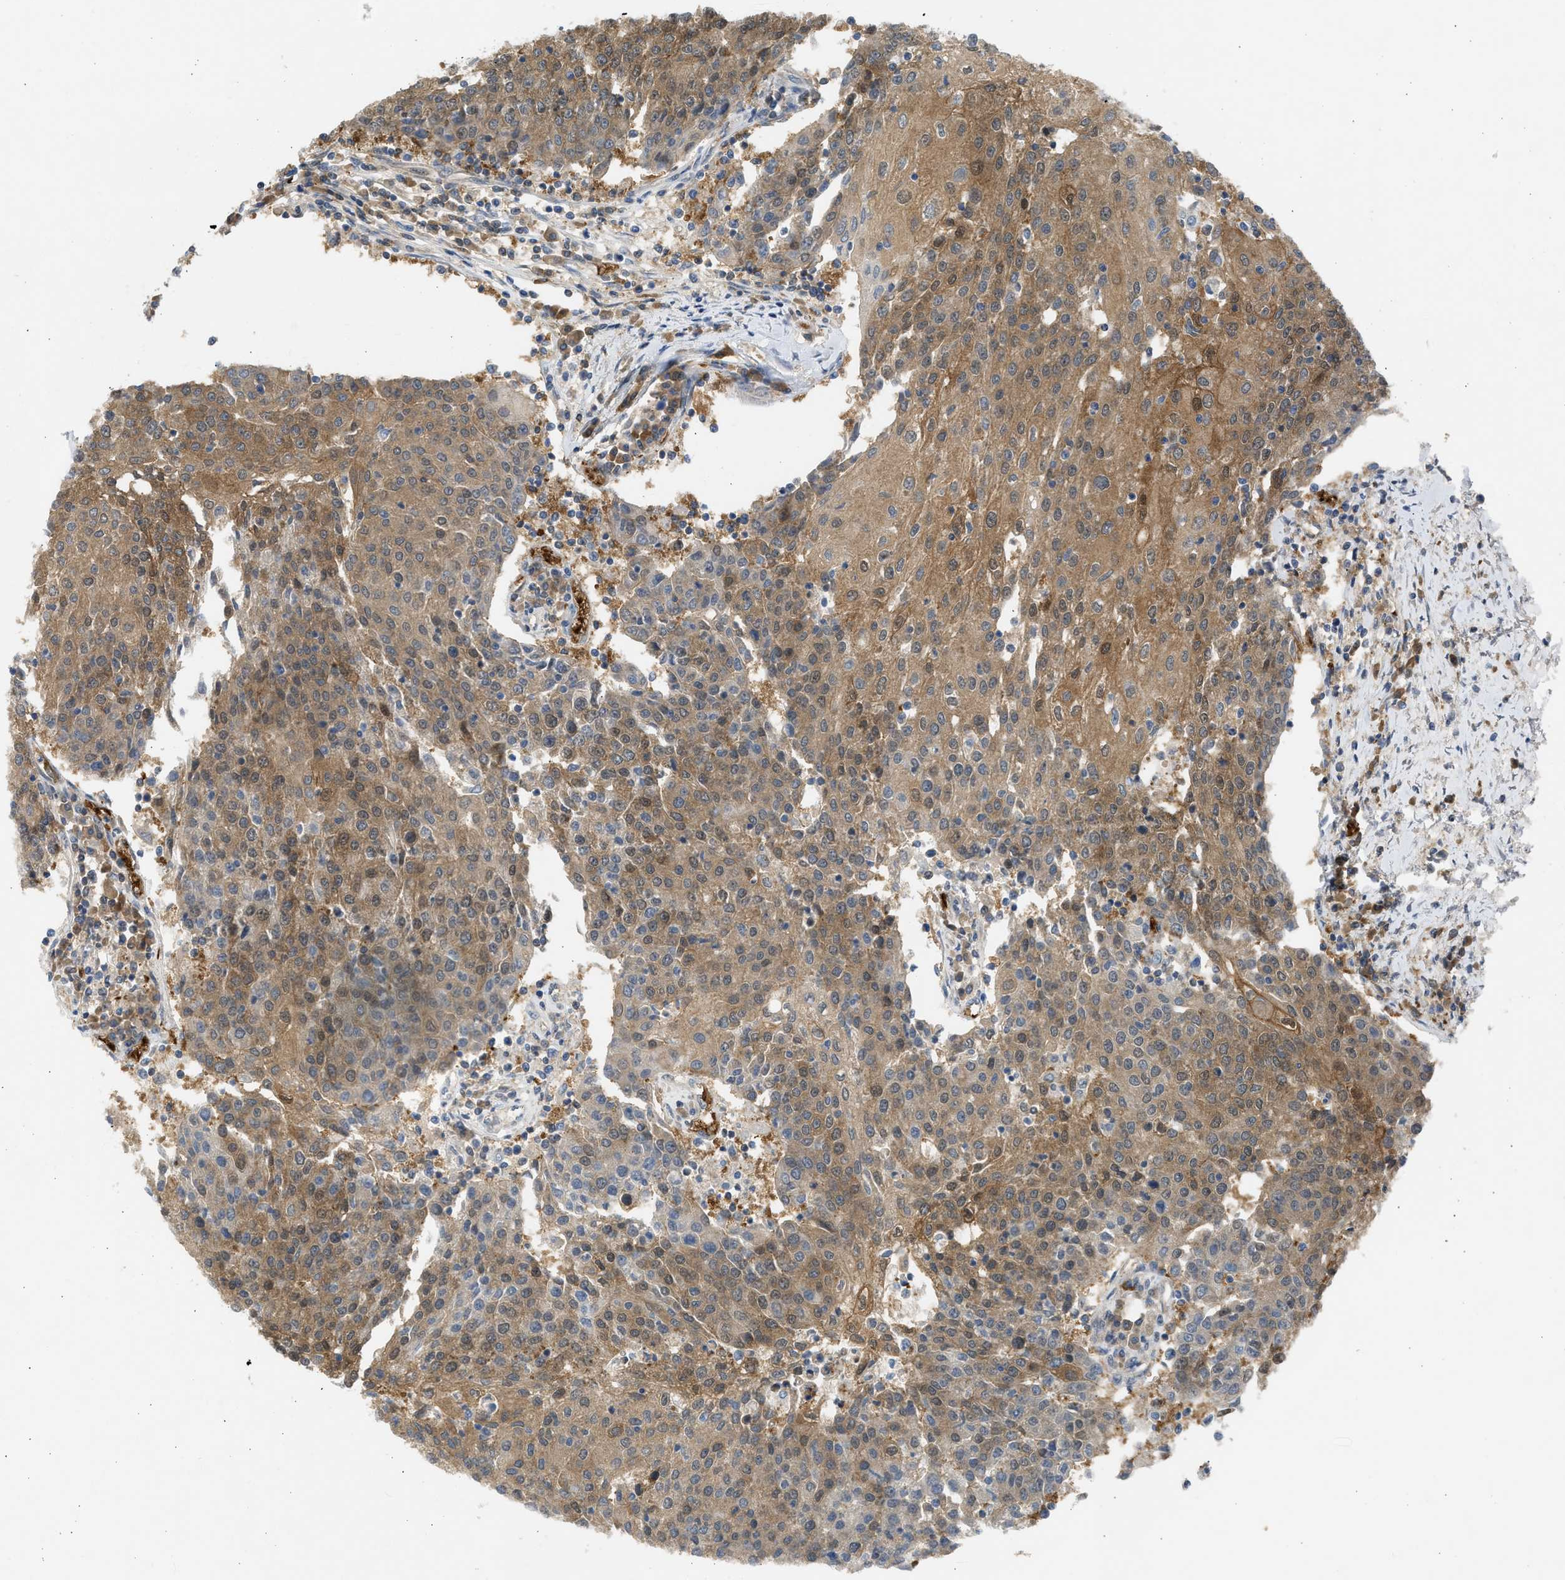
{"staining": {"intensity": "moderate", "quantity": ">75%", "location": "cytoplasmic/membranous"}, "tissue": "urothelial cancer", "cell_type": "Tumor cells", "image_type": "cancer", "snomed": [{"axis": "morphology", "description": "Urothelial carcinoma, High grade"}, {"axis": "topography", "description": "Urinary bladder"}], "caption": "IHC of human high-grade urothelial carcinoma demonstrates medium levels of moderate cytoplasmic/membranous positivity in about >75% of tumor cells.", "gene": "MAPK7", "patient": {"sex": "female", "age": 85}}